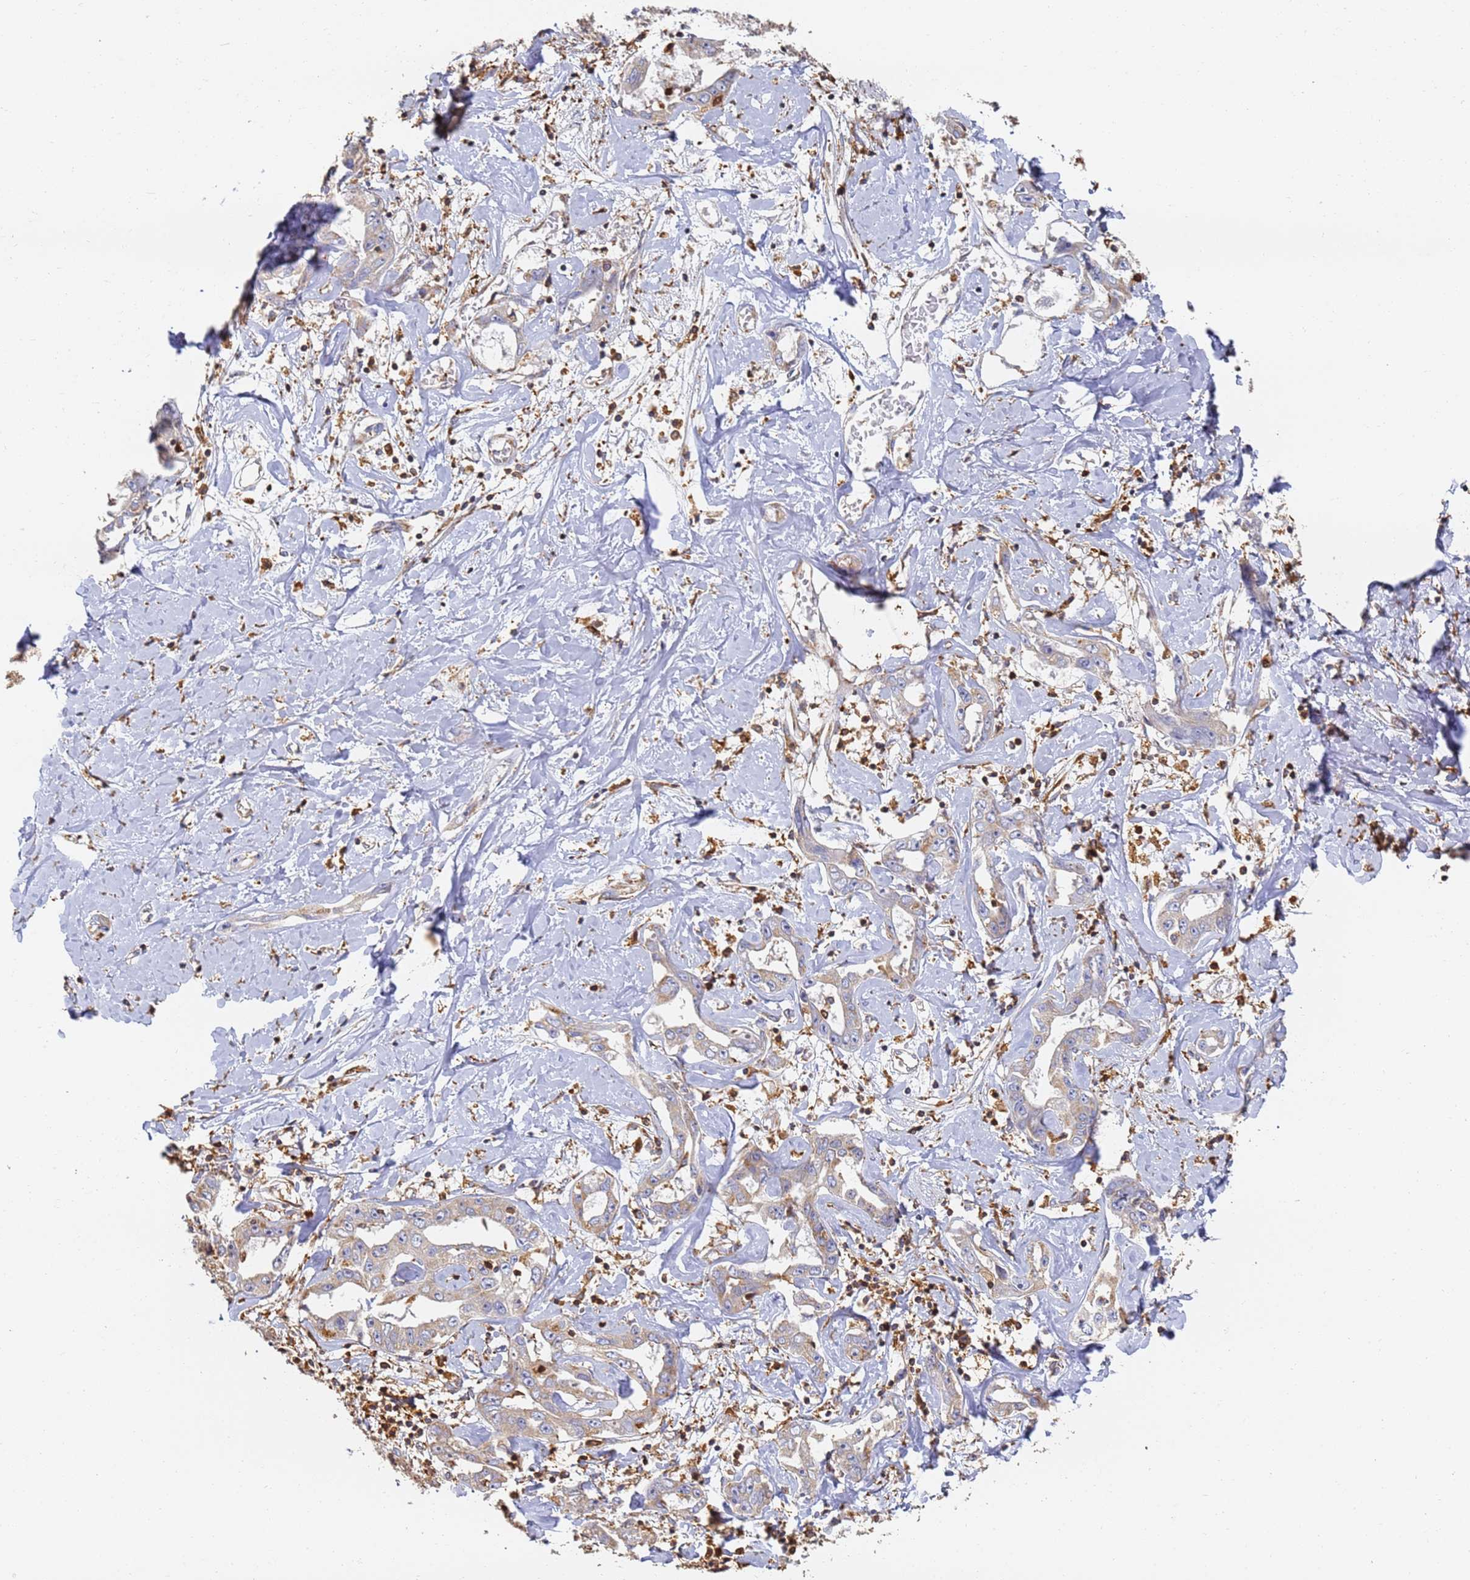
{"staining": {"intensity": "weak", "quantity": "25%-75%", "location": "cytoplasmic/membranous"}, "tissue": "liver cancer", "cell_type": "Tumor cells", "image_type": "cancer", "snomed": [{"axis": "morphology", "description": "Cholangiocarcinoma"}, {"axis": "topography", "description": "Liver"}], "caption": "The photomicrograph displays staining of liver cancer, revealing weak cytoplasmic/membranous protein positivity (brown color) within tumor cells. (DAB = brown stain, brightfield microscopy at high magnification).", "gene": "BIN2", "patient": {"sex": "male", "age": 59}}